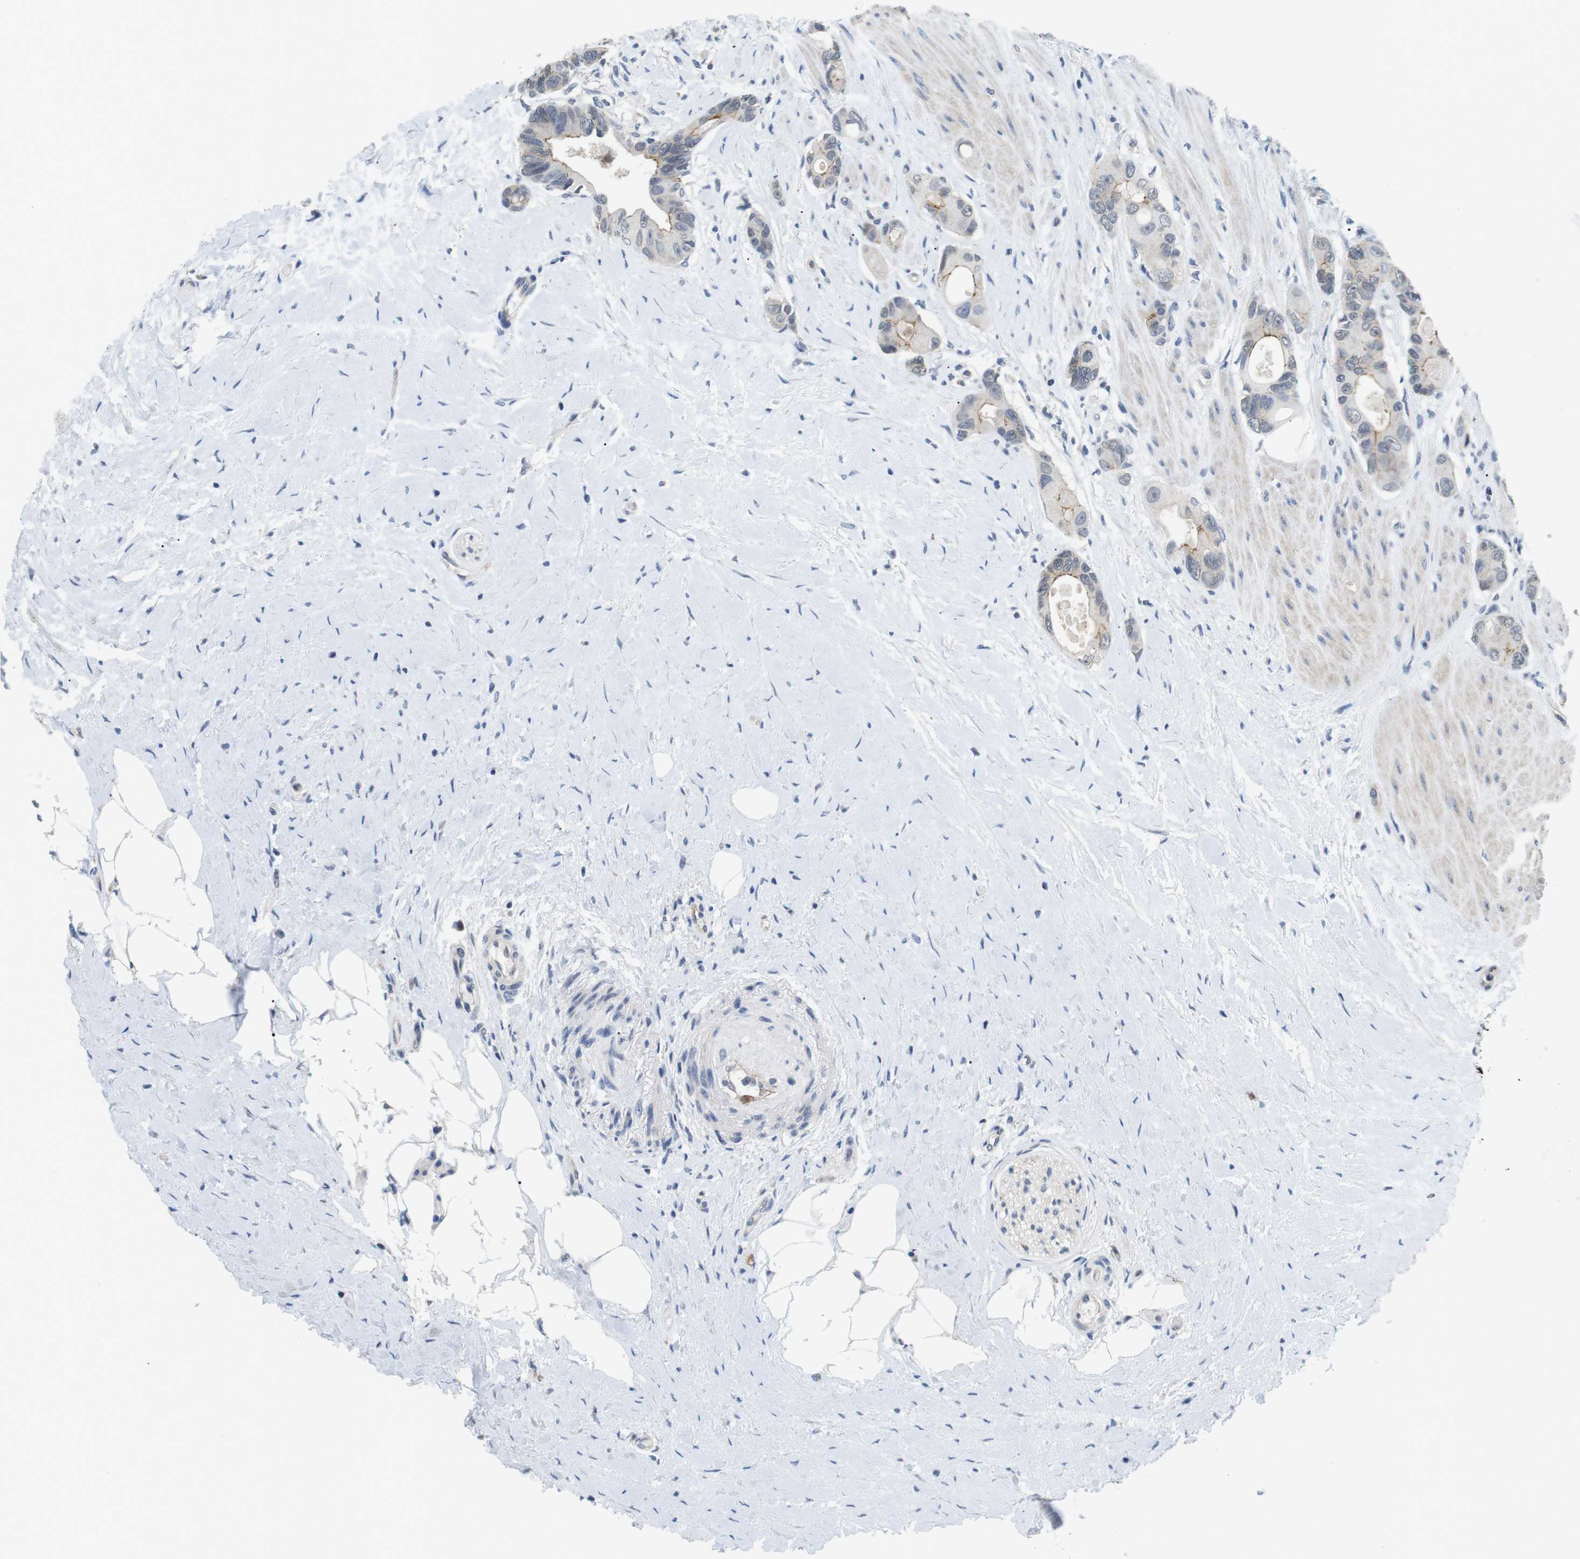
{"staining": {"intensity": "moderate", "quantity": "<25%", "location": "cytoplasmic/membranous"}, "tissue": "colorectal cancer", "cell_type": "Tumor cells", "image_type": "cancer", "snomed": [{"axis": "morphology", "description": "Adenocarcinoma, NOS"}, {"axis": "topography", "description": "Rectum"}], "caption": "IHC image of neoplastic tissue: colorectal adenocarcinoma stained using IHC reveals low levels of moderate protein expression localized specifically in the cytoplasmic/membranous of tumor cells, appearing as a cytoplasmic/membranous brown color.", "gene": "NECTIN1", "patient": {"sex": "male", "age": 51}}